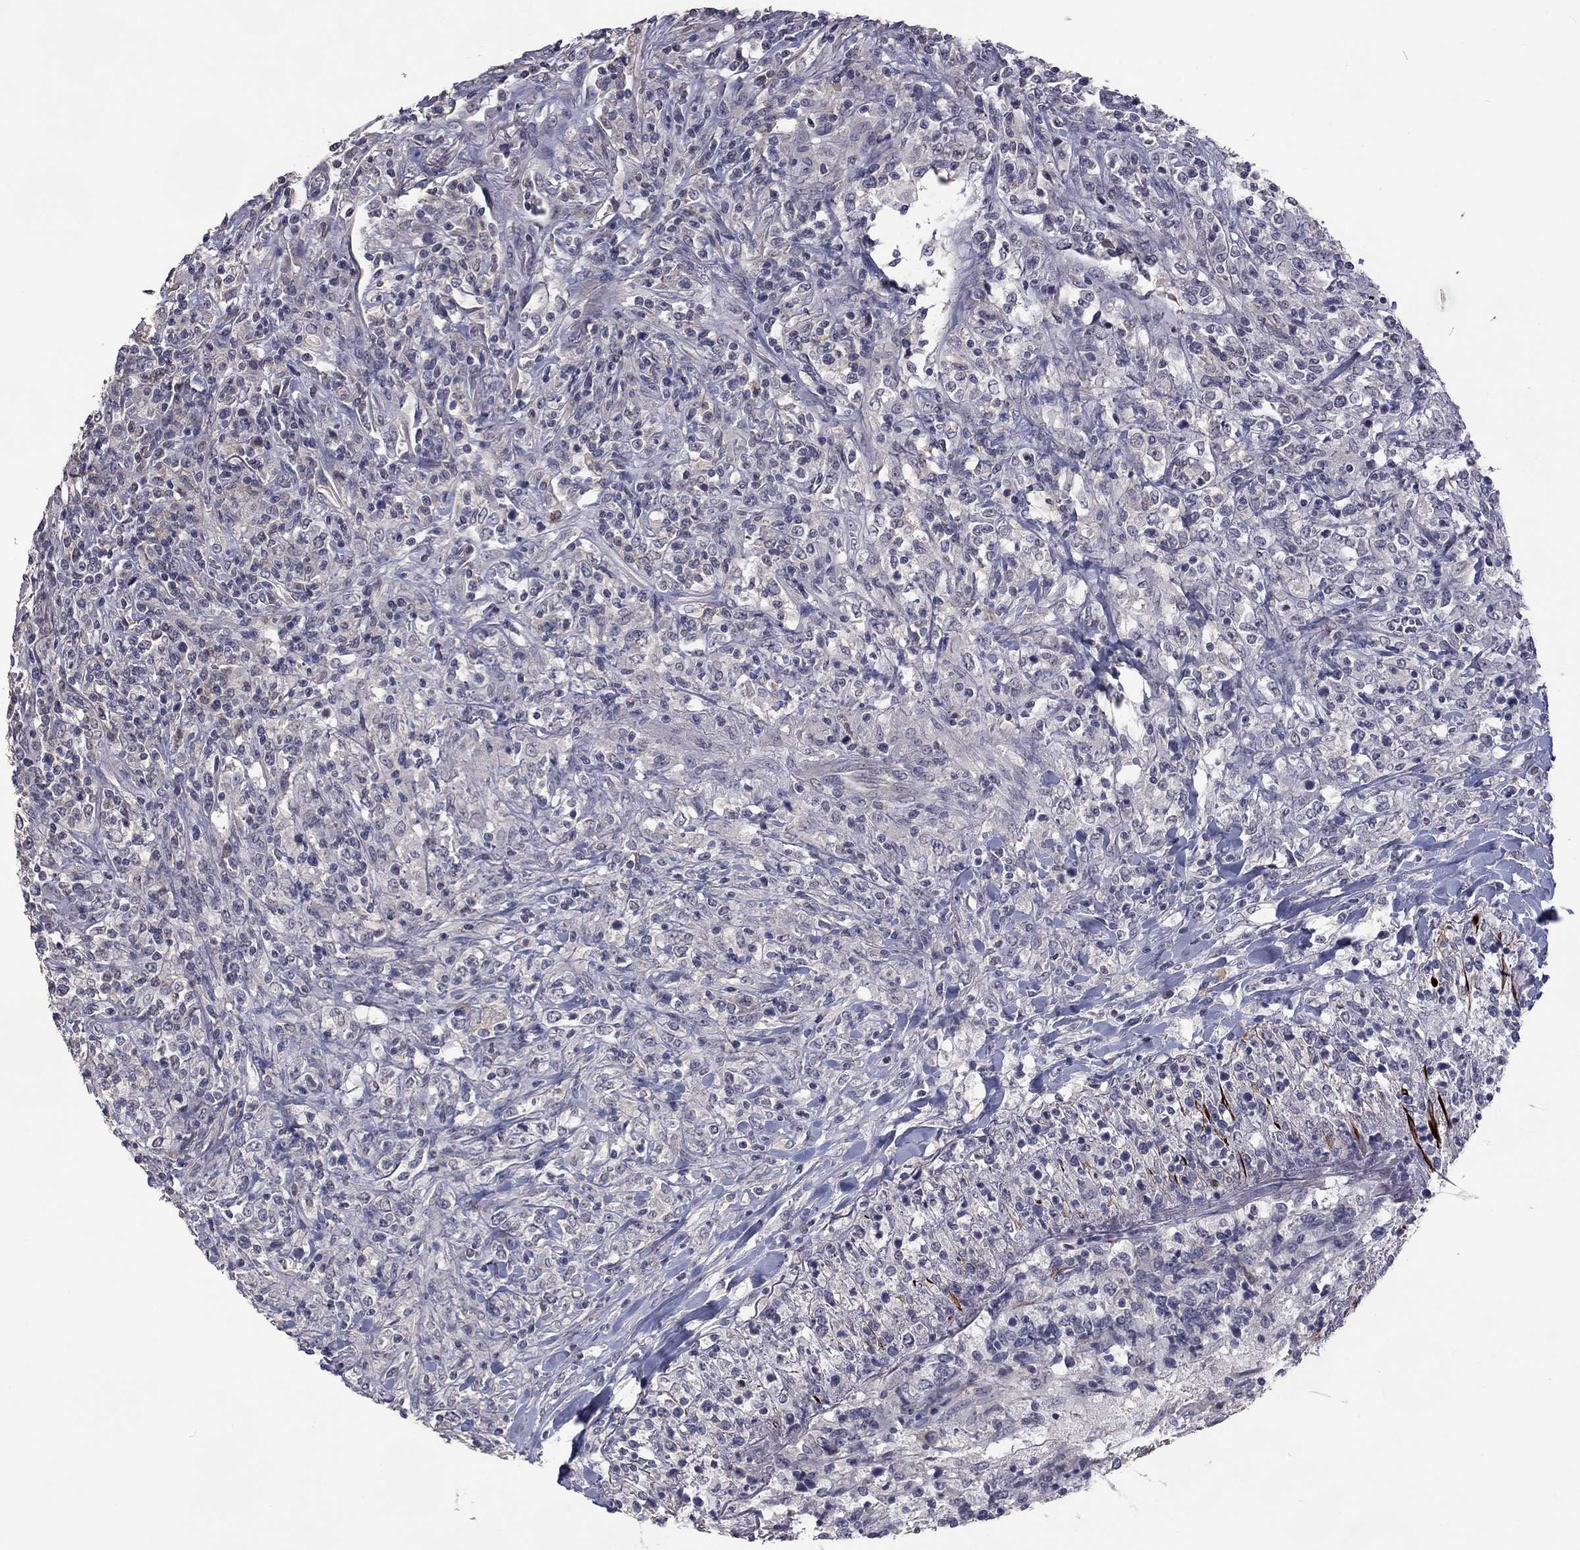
{"staining": {"intensity": "negative", "quantity": "none", "location": "none"}, "tissue": "lymphoma", "cell_type": "Tumor cells", "image_type": "cancer", "snomed": [{"axis": "morphology", "description": "Malignant lymphoma, non-Hodgkin's type, High grade"}, {"axis": "topography", "description": "Lung"}], "caption": "The histopathology image exhibits no significant staining in tumor cells of high-grade malignant lymphoma, non-Hodgkin's type. (Stains: DAB immunohistochemistry (IHC) with hematoxylin counter stain, Microscopy: brightfield microscopy at high magnification).", "gene": "IP6K3", "patient": {"sex": "male", "age": 79}}